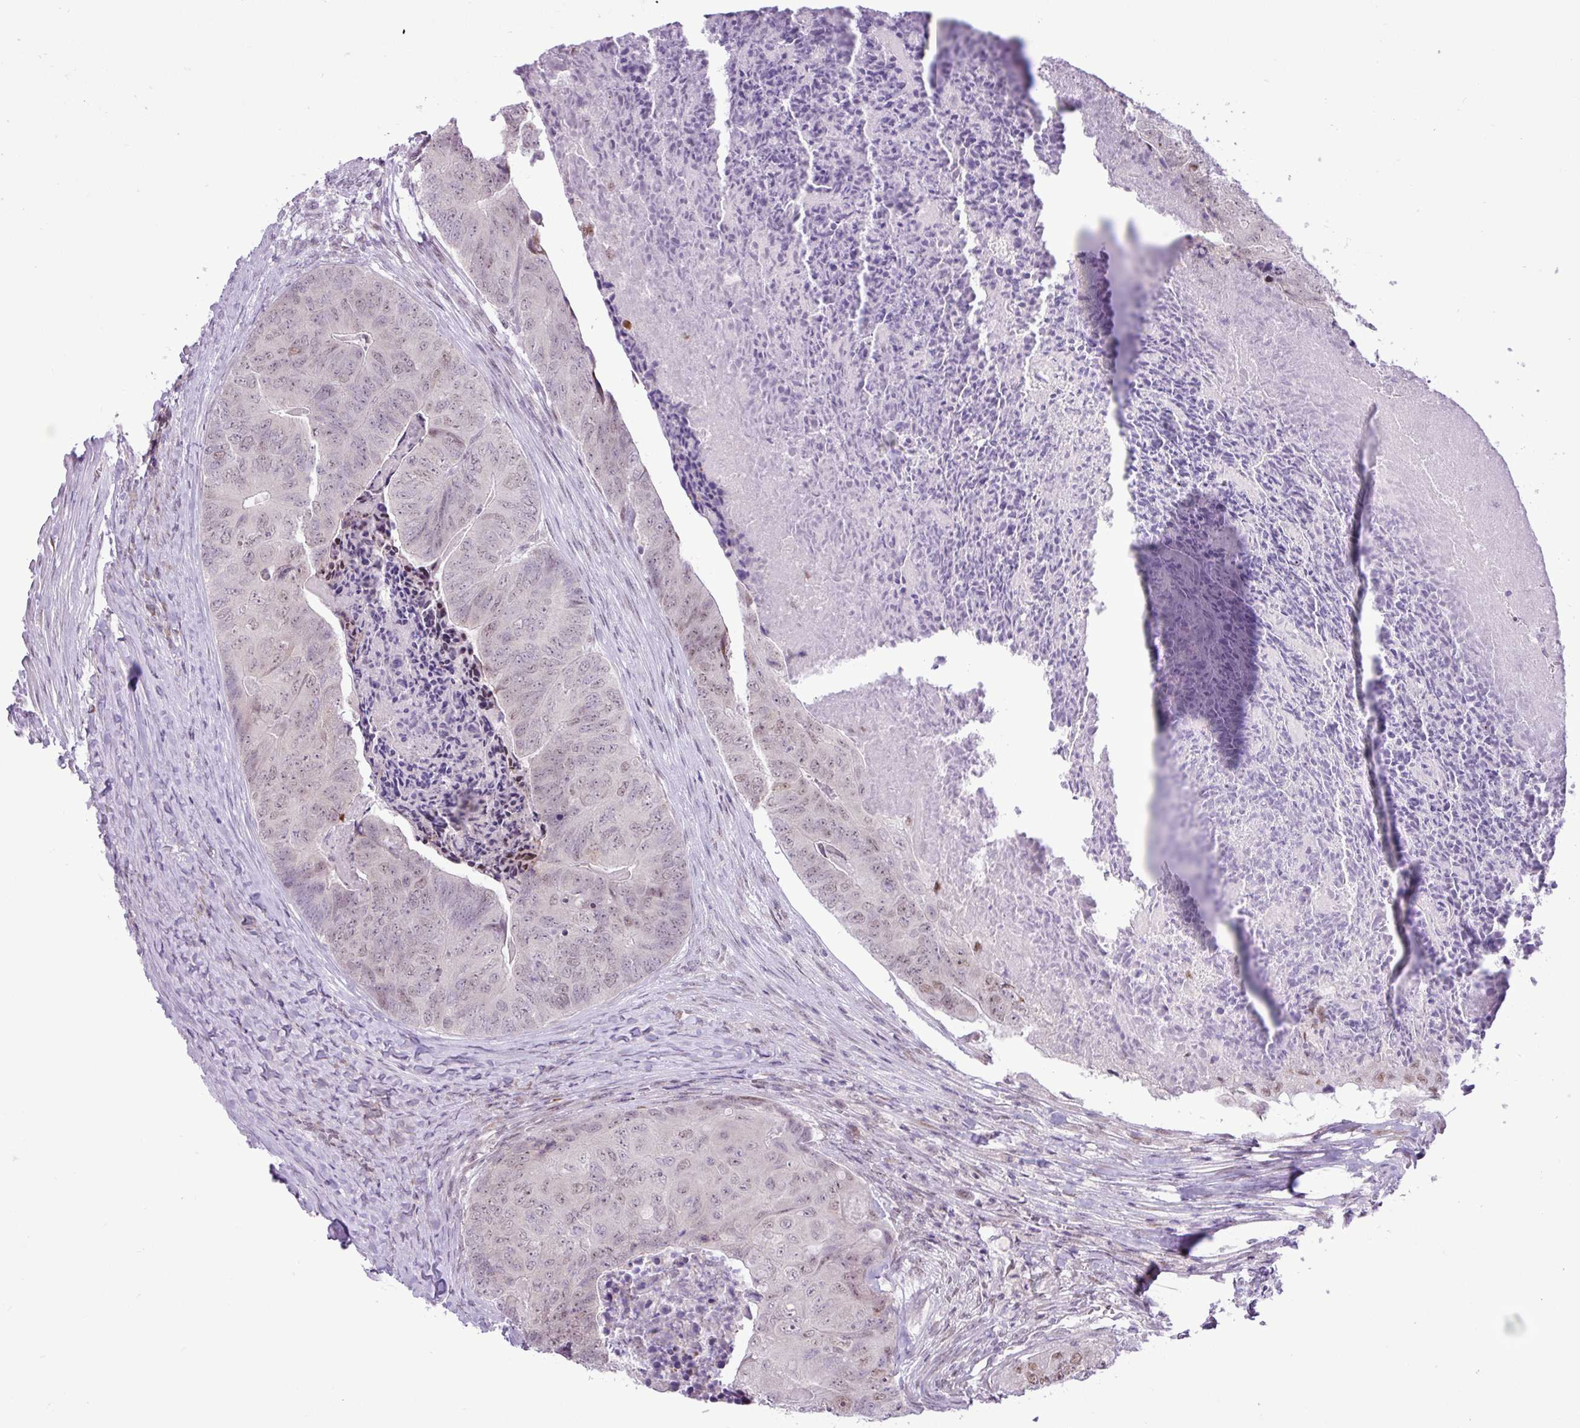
{"staining": {"intensity": "moderate", "quantity": "<25%", "location": "nuclear"}, "tissue": "colorectal cancer", "cell_type": "Tumor cells", "image_type": "cancer", "snomed": [{"axis": "morphology", "description": "Adenocarcinoma, NOS"}, {"axis": "topography", "description": "Colon"}], "caption": "A photomicrograph of adenocarcinoma (colorectal) stained for a protein demonstrates moderate nuclear brown staining in tumor cells. Nuclei are stained in blue.", "gene": "ELOA2", "patient": {"sex": "female", "age": 67}}